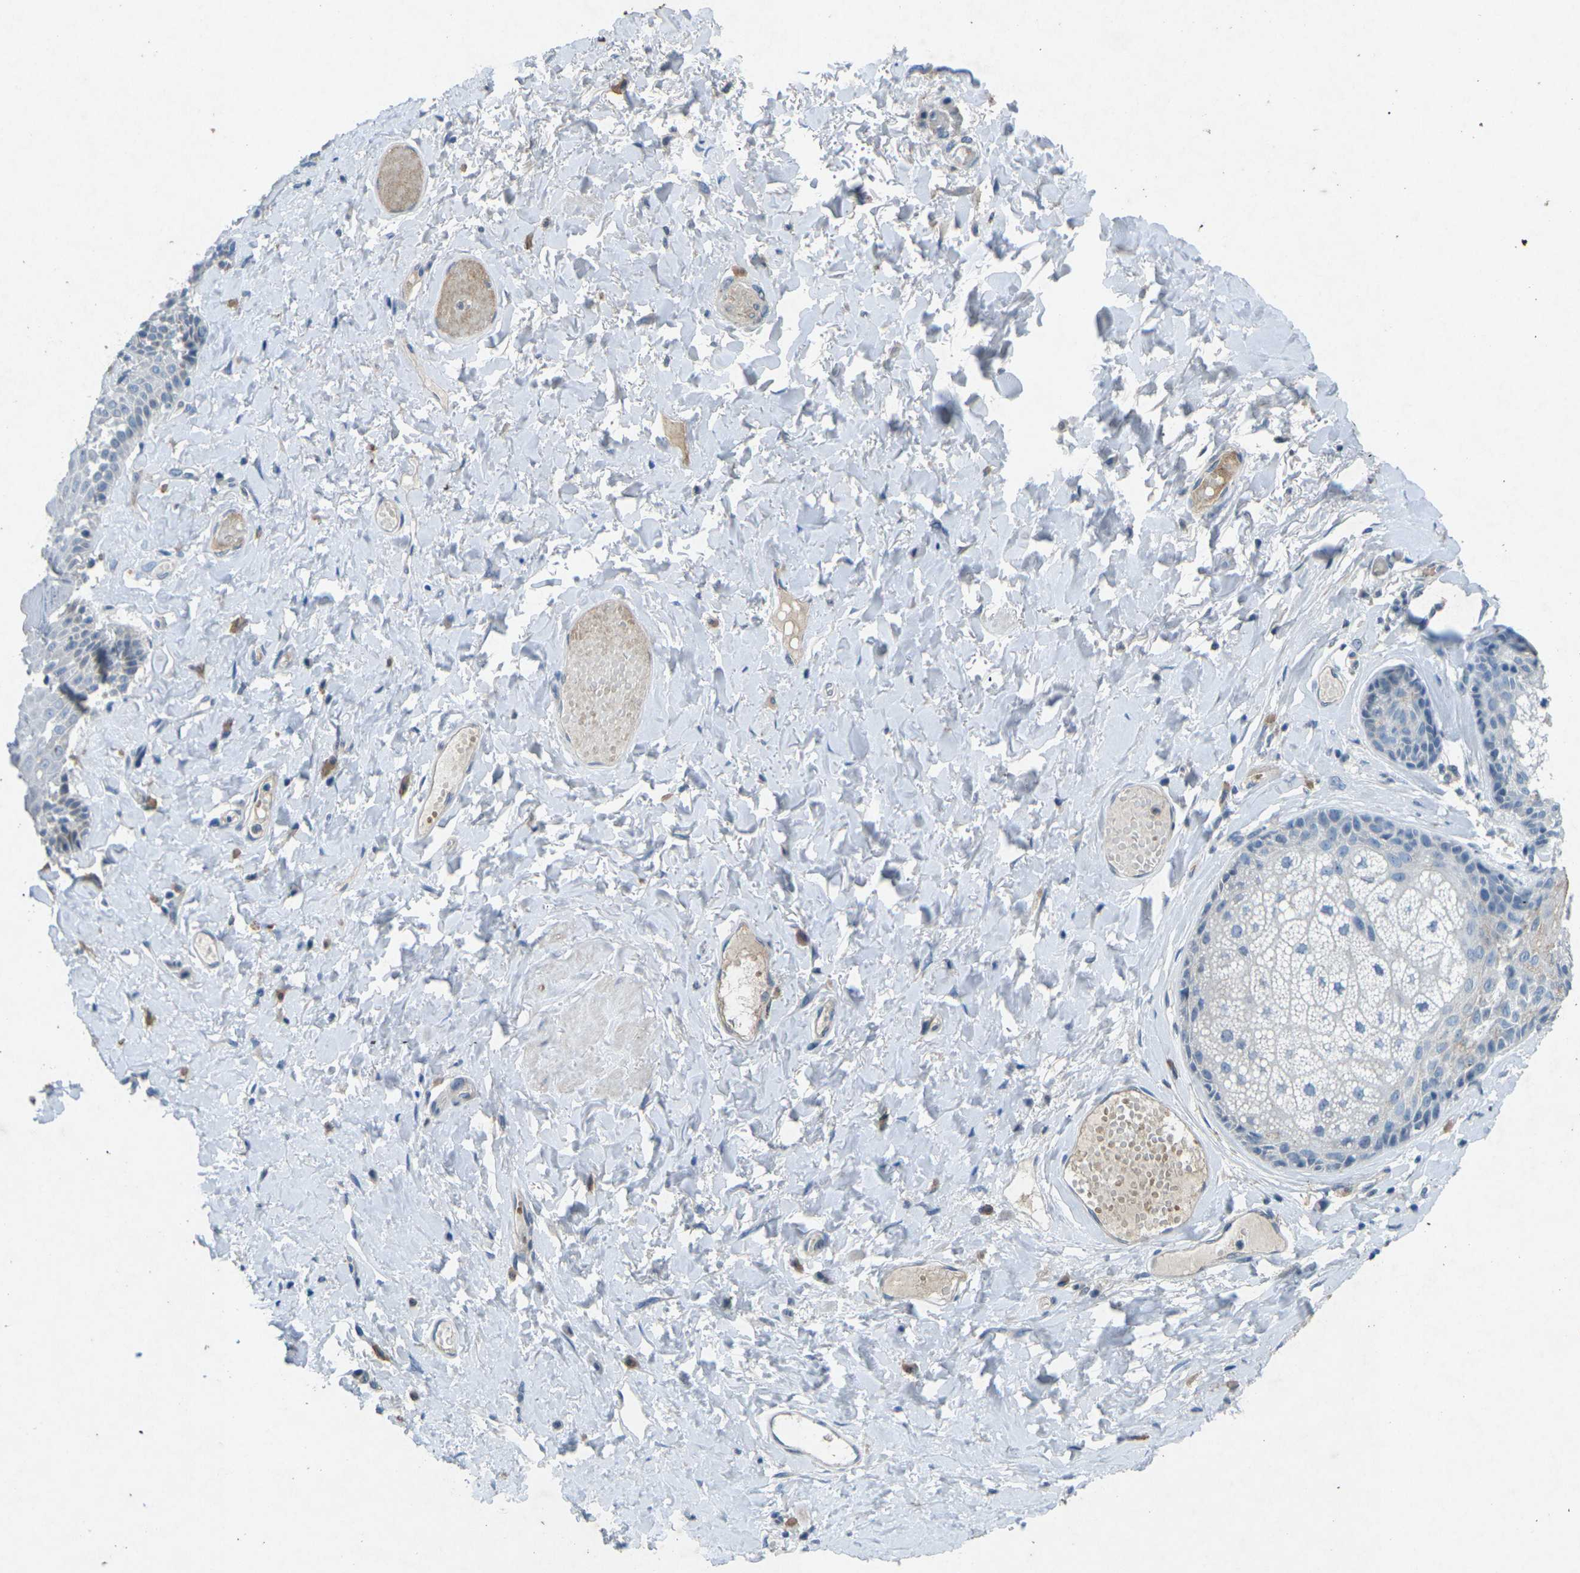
{"staining": {"intensity": "negative", "quantity": "none", "location": "none"}, "tissue": "skin", "cell_type": "Epidermal cells", "image_type": "normal", "snomed": [{"axis": "morphology", "description": "Normal tissue, NOS"}, {"axis": "topography", "description": "Anal"}], "caption": "High magnification brightfield microscopy of benign skin stained with DAB (3,3'-diaminobenzidine) (brown) and counterstained with hematoxylin (blue): epidermal cells show no significant expression.", "gene": "A1BG", "patient": {"sex": "male", "age": 69}}